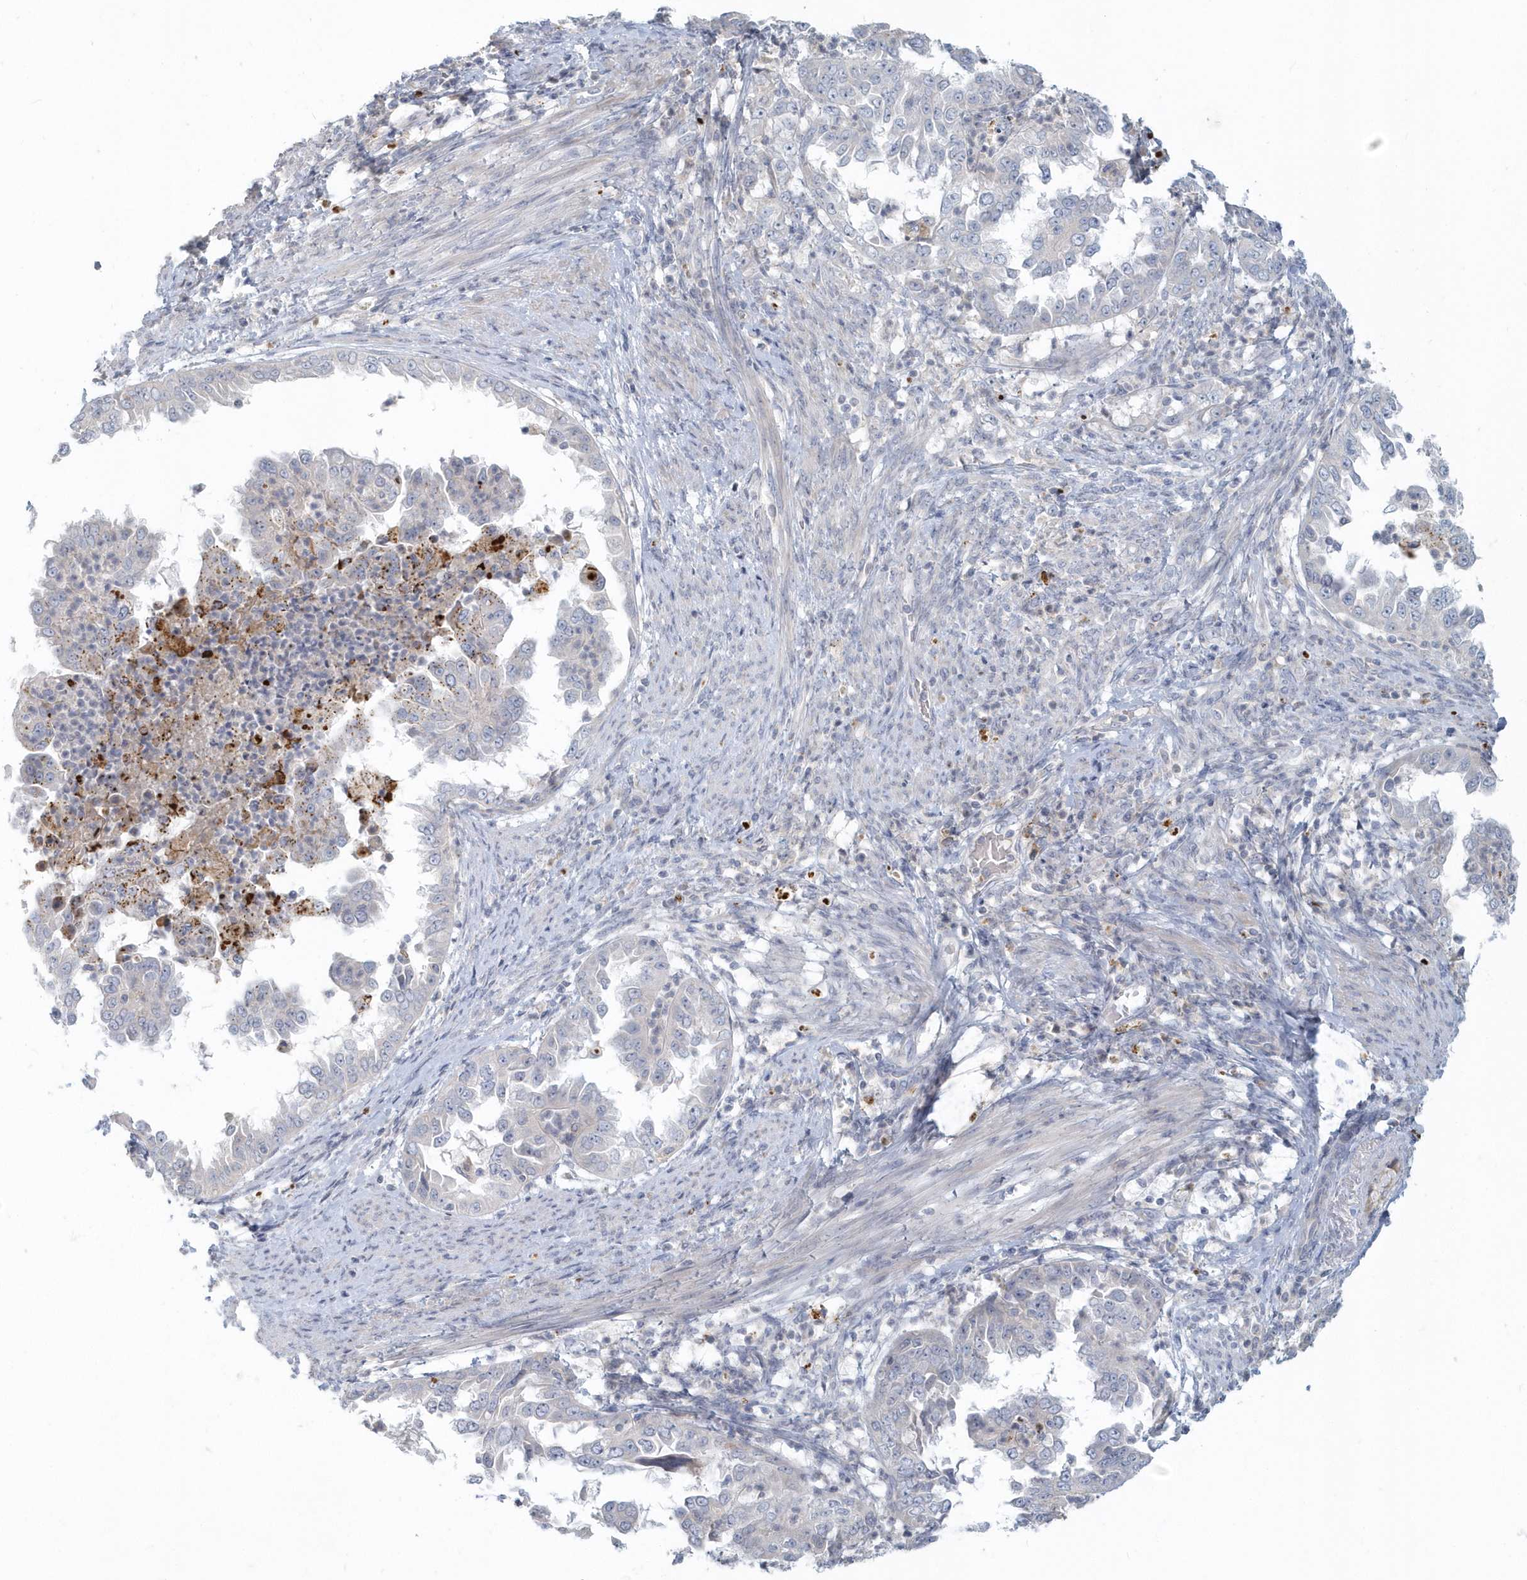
{"staining": {"intensity": "negative", "quantity": "none", "location": "none"}, "tissue": "endometrial cancer", "cell_type": "Tumor cells", "image_type": "cancer", "snomed": [{"axis": "morphology", "description": "Adenocarcinoma, NOS"}, {"axis": "topography", "description": "Endometrium"}], "caption": "Immunohistochemistry photomicrograph of endometrial cancer (adenocarcinoma) stained for a protein (brown), which reveals no expression in tumor cells.", "gene": "NAPB", "patient": {"sex": "female", "age": 85}}